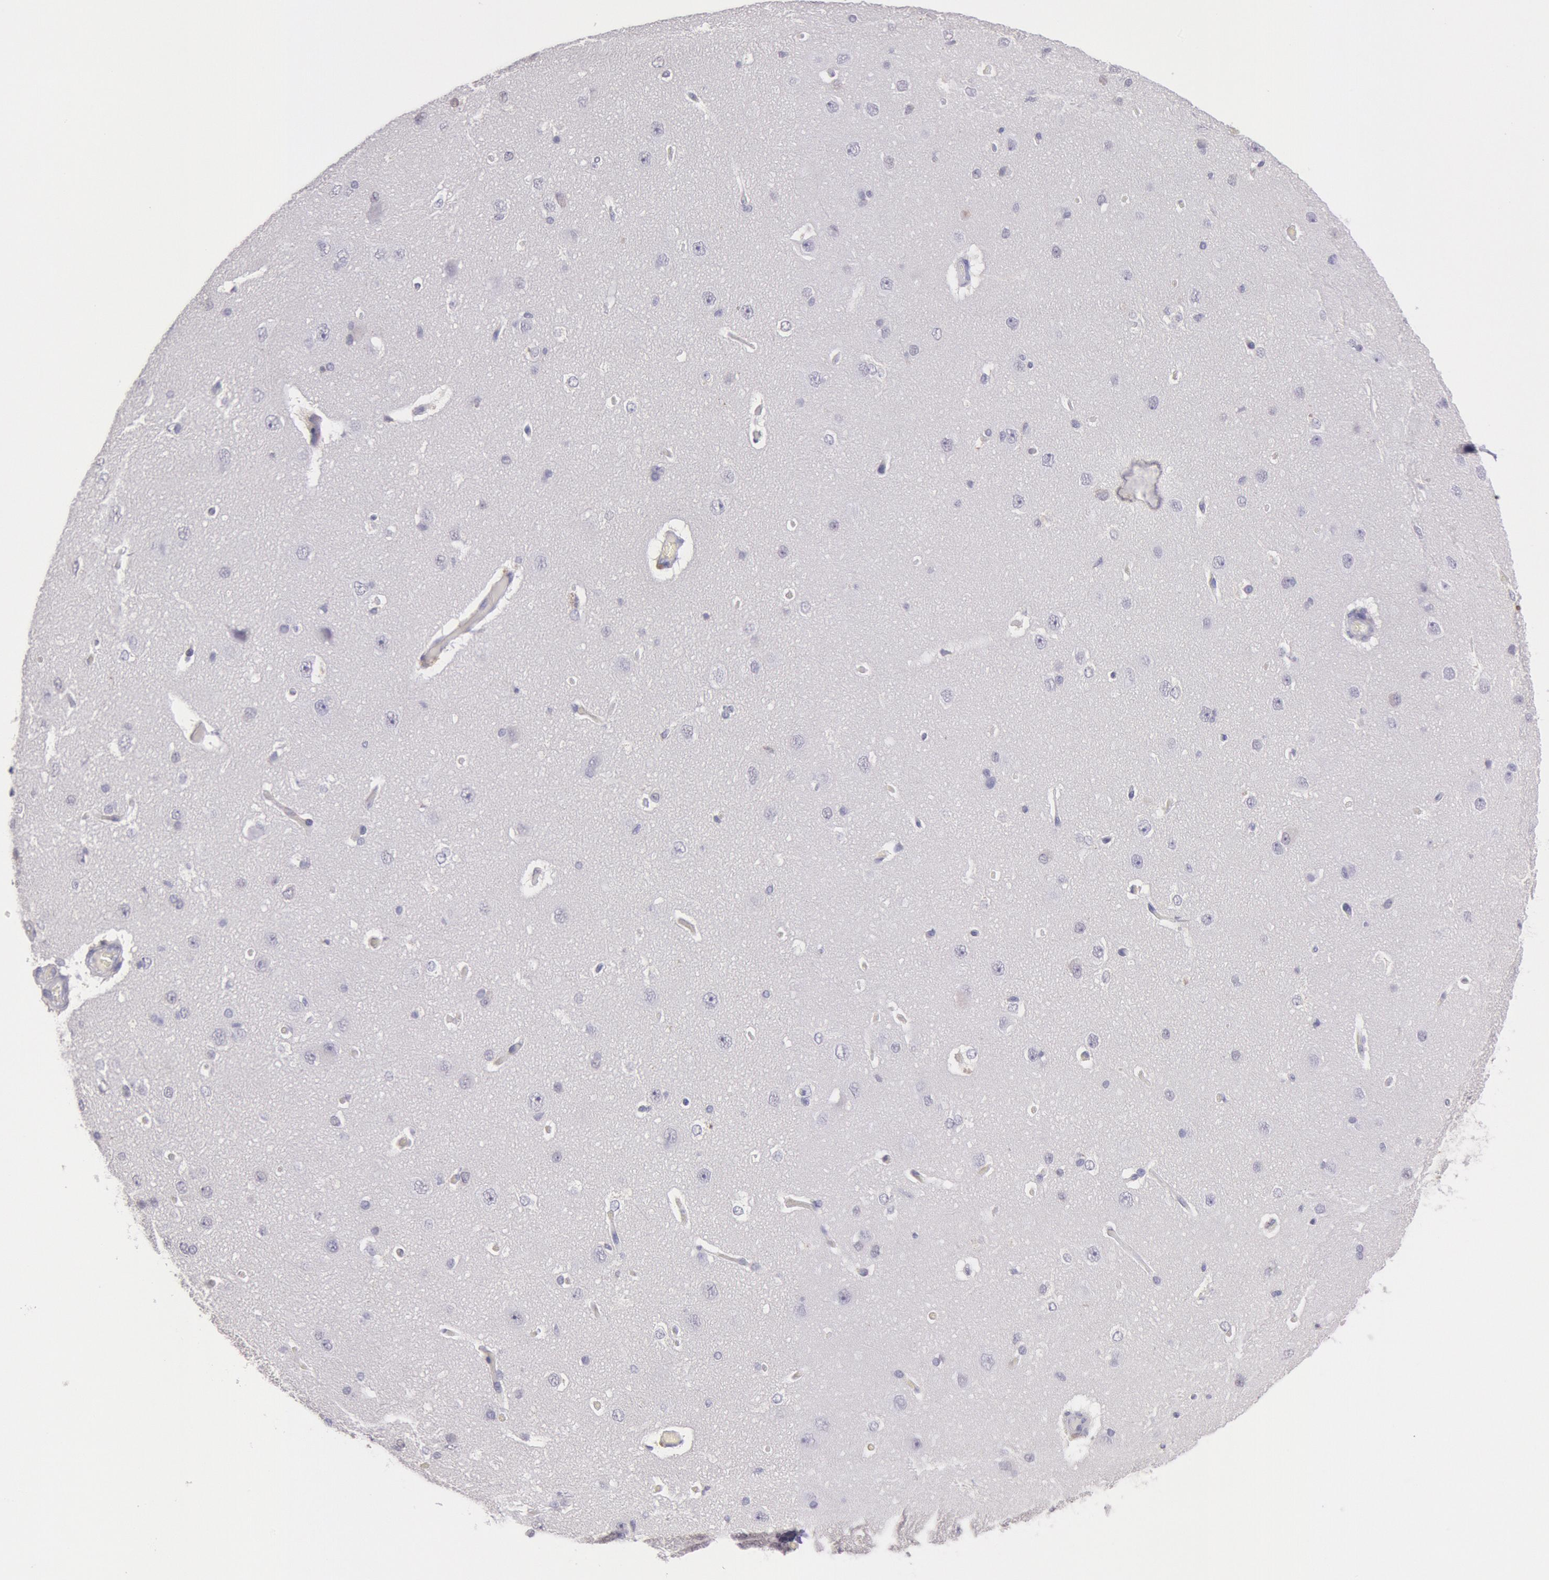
{"staining": {"intensity": "weak", "quantity": "25%-75%", "location": "cytoplasmic/membranous"}, "tissue": "cerebral cortex", "cell_type": "Endothelial cells", "image_type": "normal", "snomed": [{"axis": "morphology", "description": "Normal tissue, NOS"}, {"axis": "topography", "description": "Cerebral cortex"}], "caption": "Benign cerebral cortex was stained to show a protein in brown. There is low levels of weak cytoplasmic/membranous positivity in about 25%-75% of endothelial cells. Using DAB (3,3'-diaminobenzidine) (brown) and hematoxylin (blue) stains, captured at high magnification using brightfield microscopy.", "gene": "FRMD6", "patient": {"sex": "female", "age": 45}}